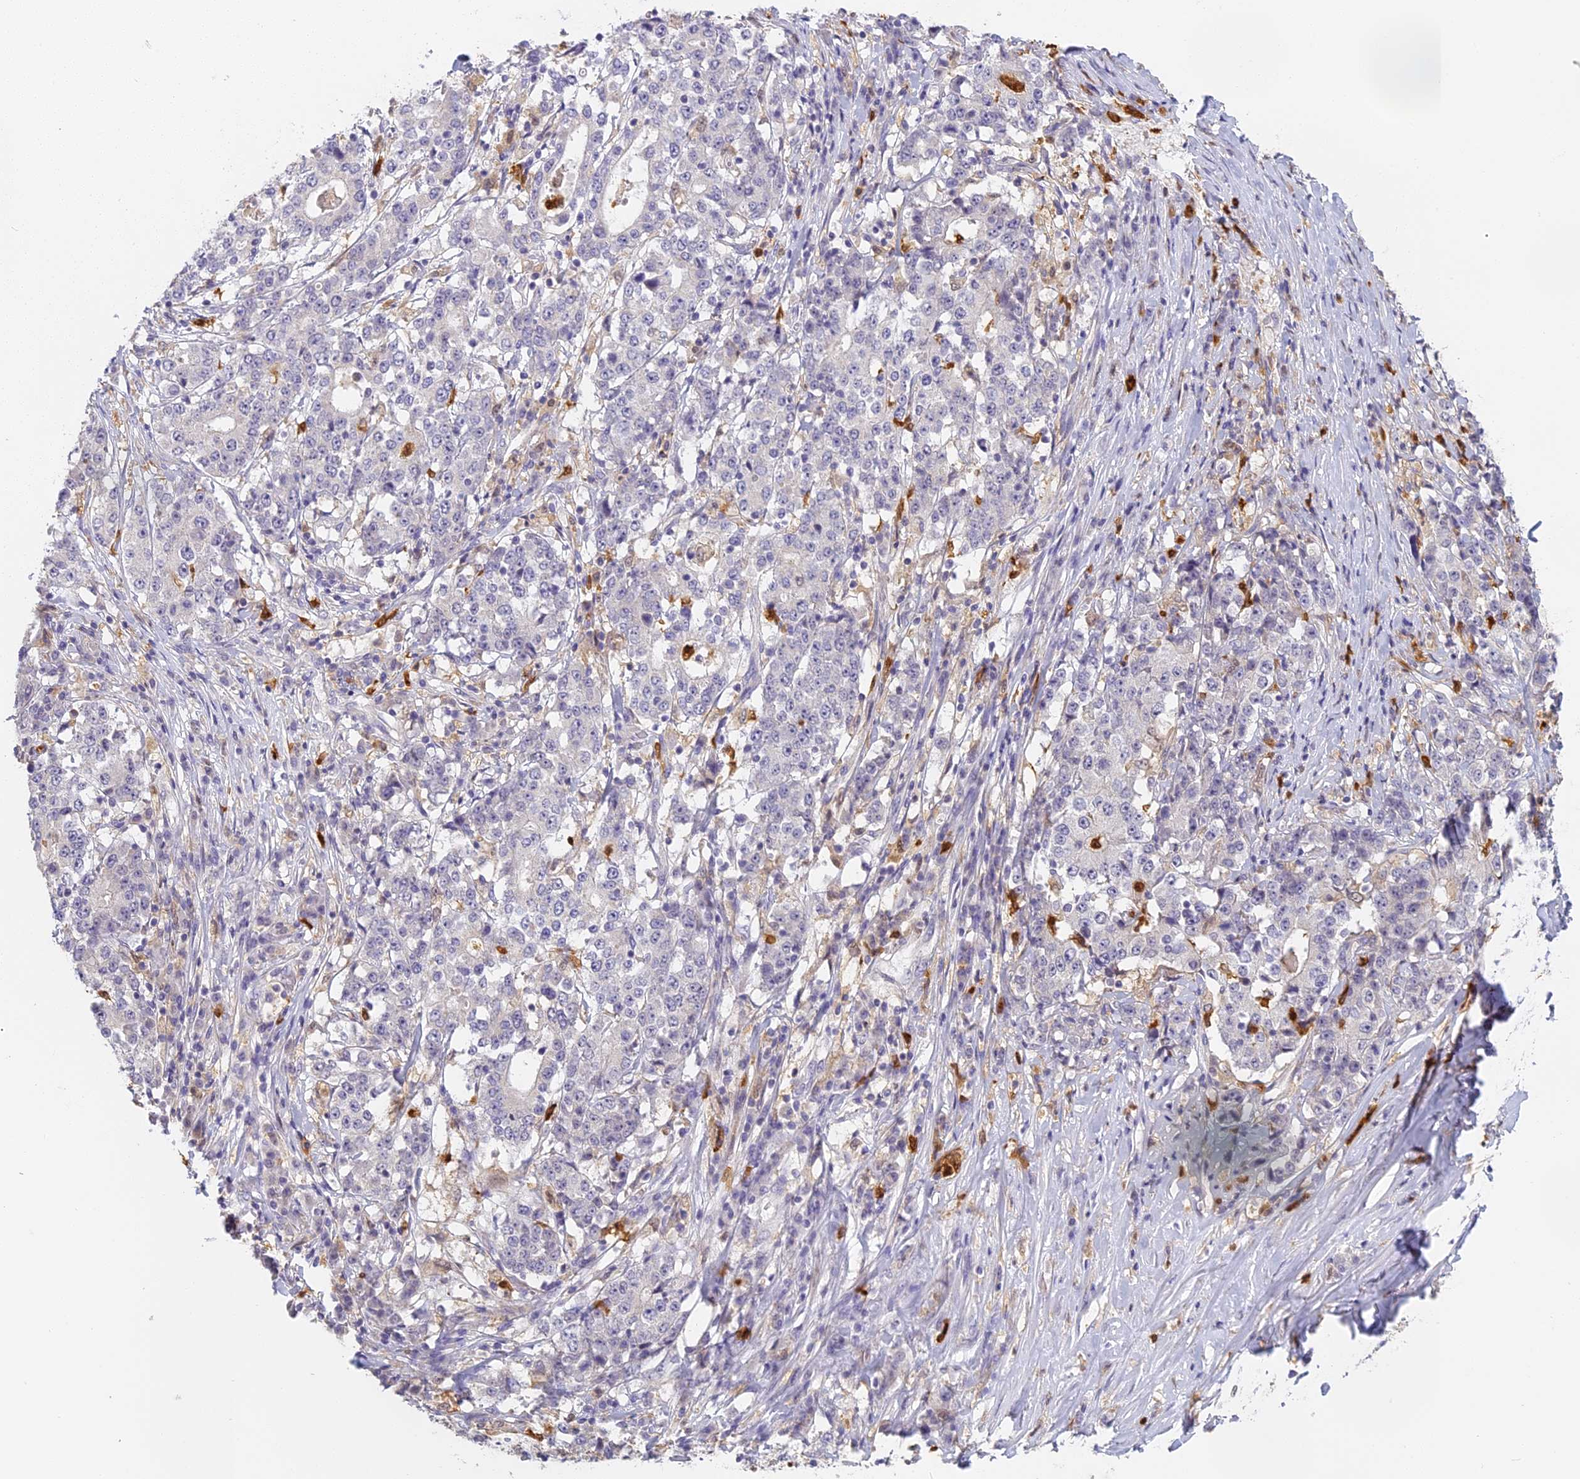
{"staining": {"intensity": "negative", "quantity": "none", "location": "none"}, "tissue": "stomach cancer", "cell_type": "Tumor cells", "image_type": "cancer", "snomed": [{"axis": "morphology", "description": "Adenocarcinoma, NOS"}, {"axis": "topography", "description": "Stomach"}], "caption": "DAB (3,3'-diaminobenzidine) immunohistochemical staining of human stomach cancer (adenocarcinoma) exhibits no significant staining in tumor cells. (Stains: DAB (3,3'-diaminobenzidine) immunohistochemistry with hematoxylin counter stain, Microscopy: brightfield microscopy at high magnification).", "gene": "NCF4", "patient": {"sex": "male", "age": 59}}